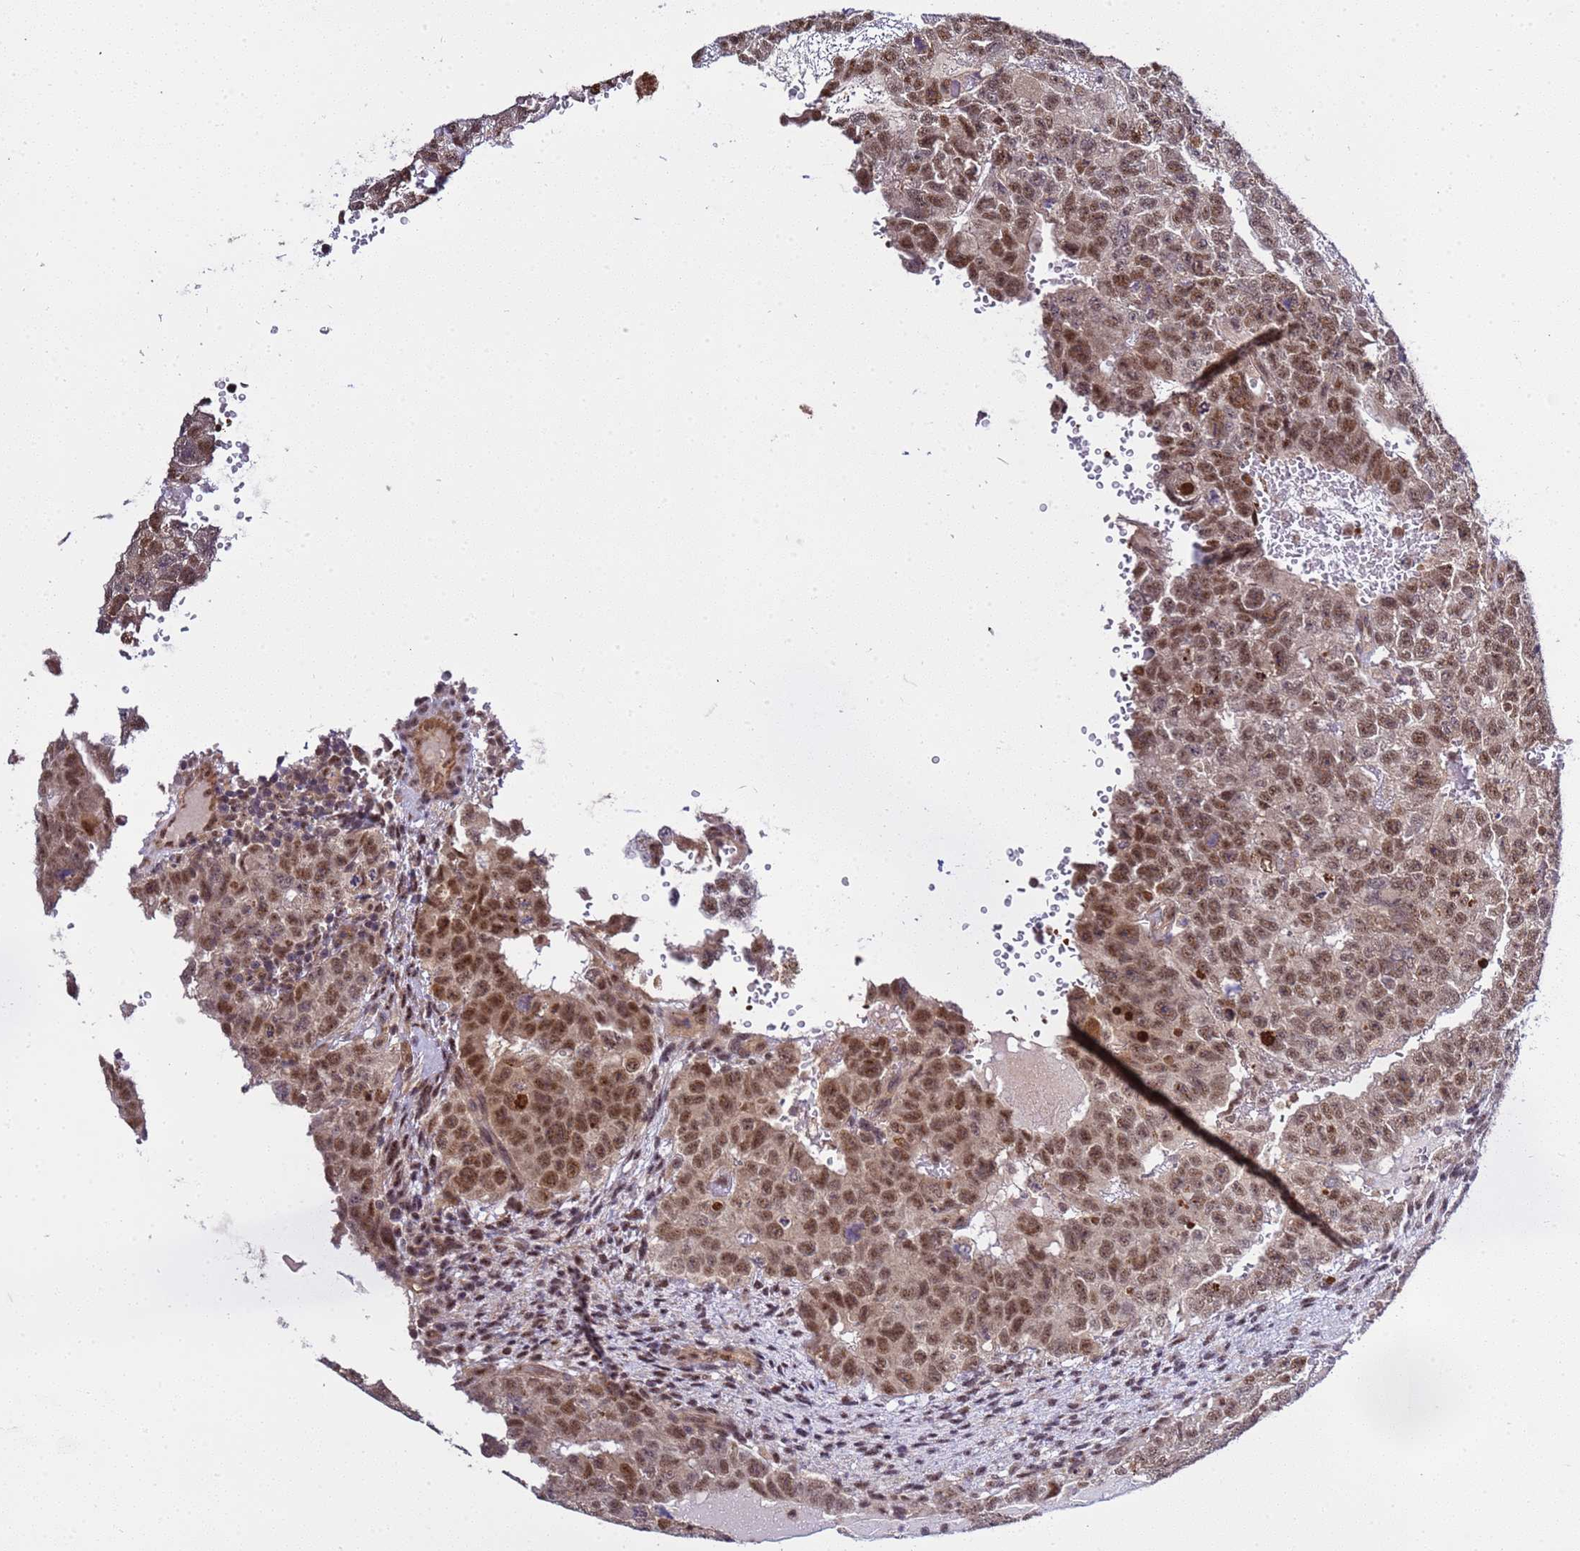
{"staining": {"intensity": "moderate", "quantity": ">75%", "location": "nuclear"}, "tissue": "testis cancer", "cell_type": "Tumor cells", "image_type": "cancer", "snomed": [{"axis": "morphology", "description": "Carcinoma, Embryonal, NOS"}, {"axis": "topography", "description": "Testis"}], "caption": "Human testis cancer stained for a protein (brown) displays moderate nuclear positive expression in about >75% of tumor cells.", "gene": "GEN1", "patient": {"sex": "male", "age": 26}}